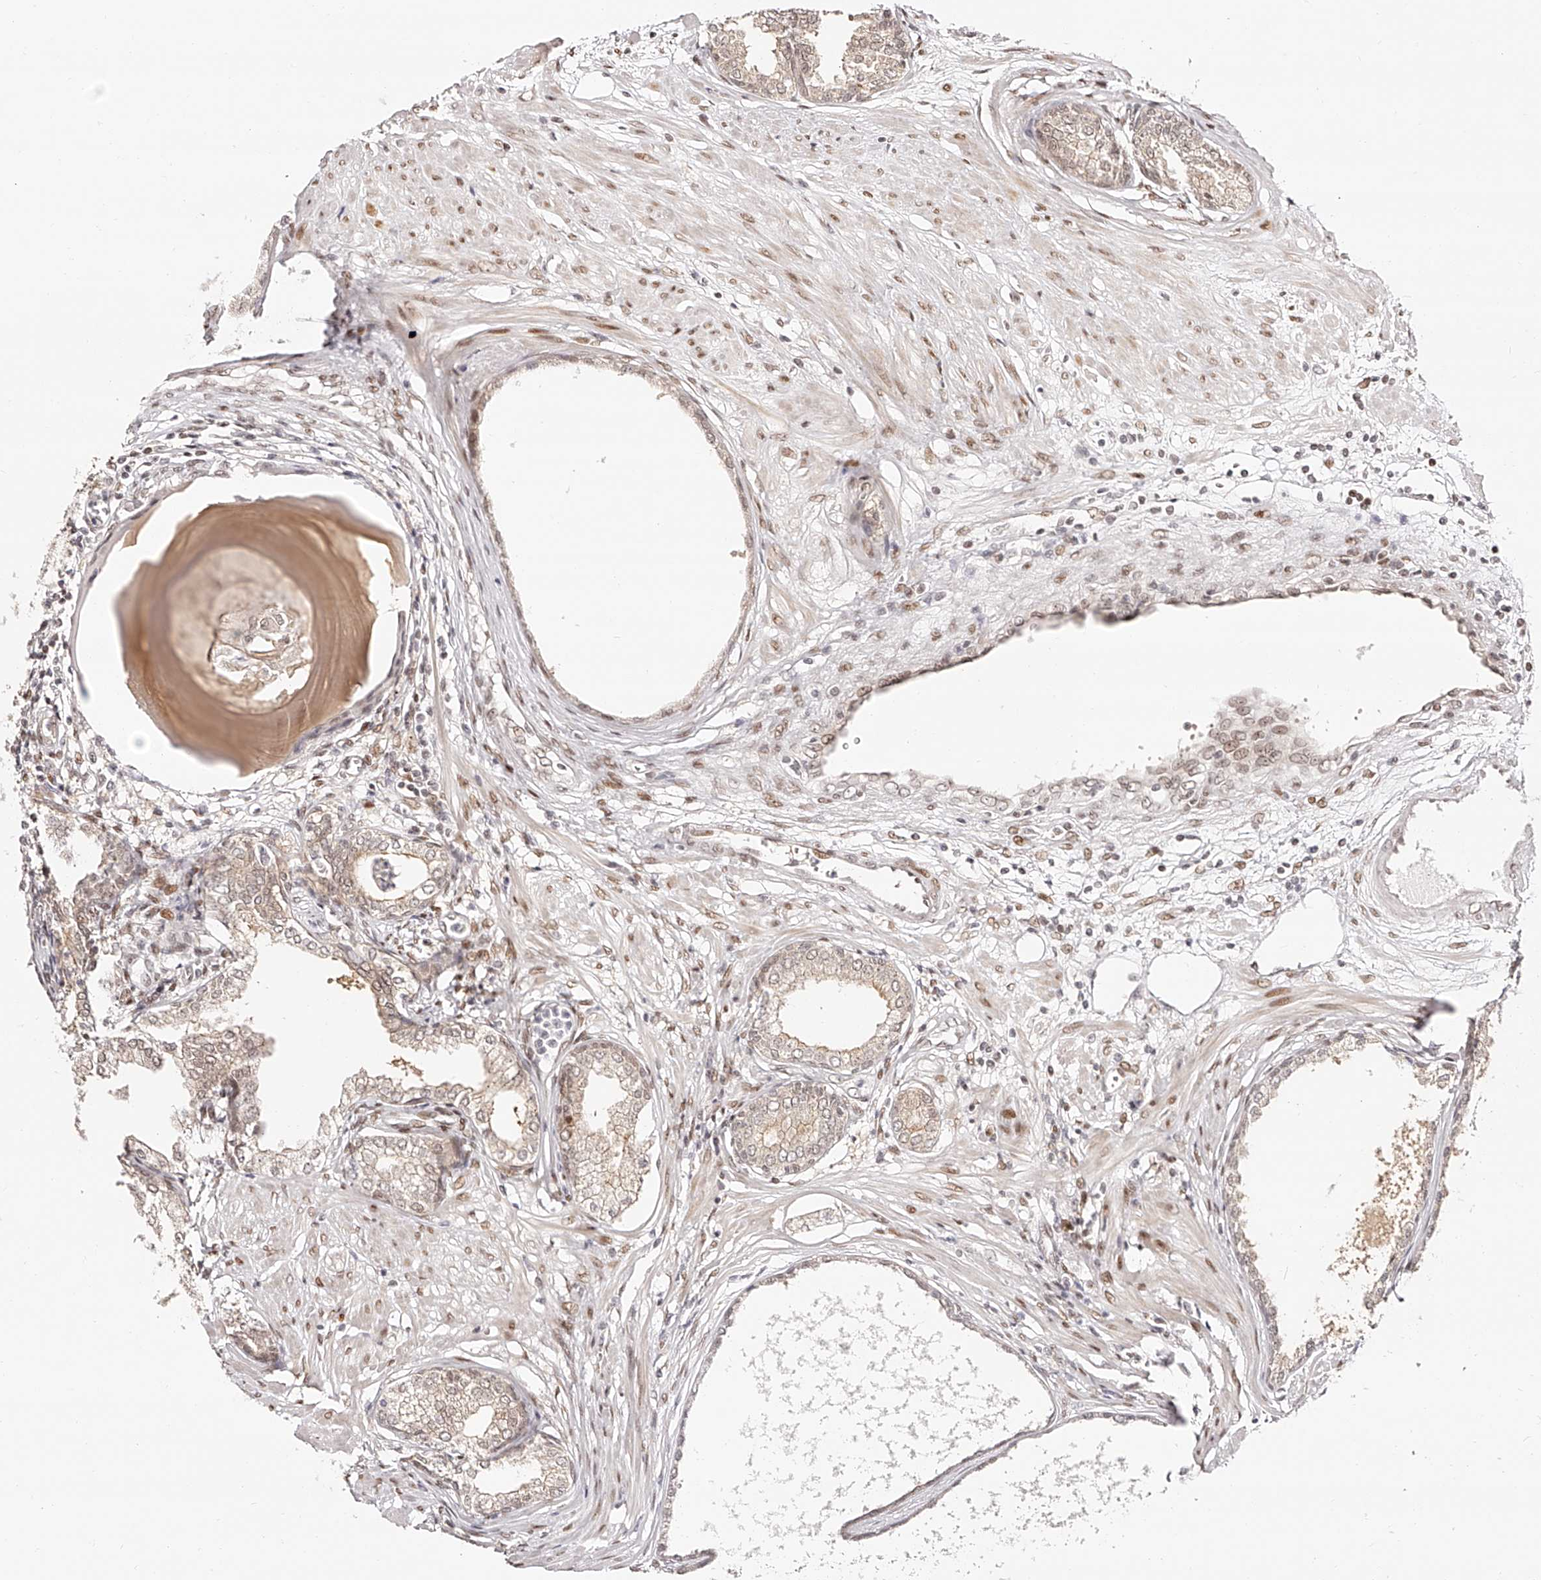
{"staining": {"intensity": "weak", "quantity": "<25%", "location": "cytoplasmic/membranous,nuclear"}, "tissue": "prostate cancer", "cell_type": "Tumor cells", "image_type": "cancer", "snomed": [{"axis": "morphology", "description": "Adenocarcinoma, High grade"}, {"axis": "topography", "description": "Prostate"}], "caption": "Histopathology image shows no significant protein positivity in tumor cells of prostate cancer.", "gene": "USF3", "patient": {"sex": "male", "age": 62}}